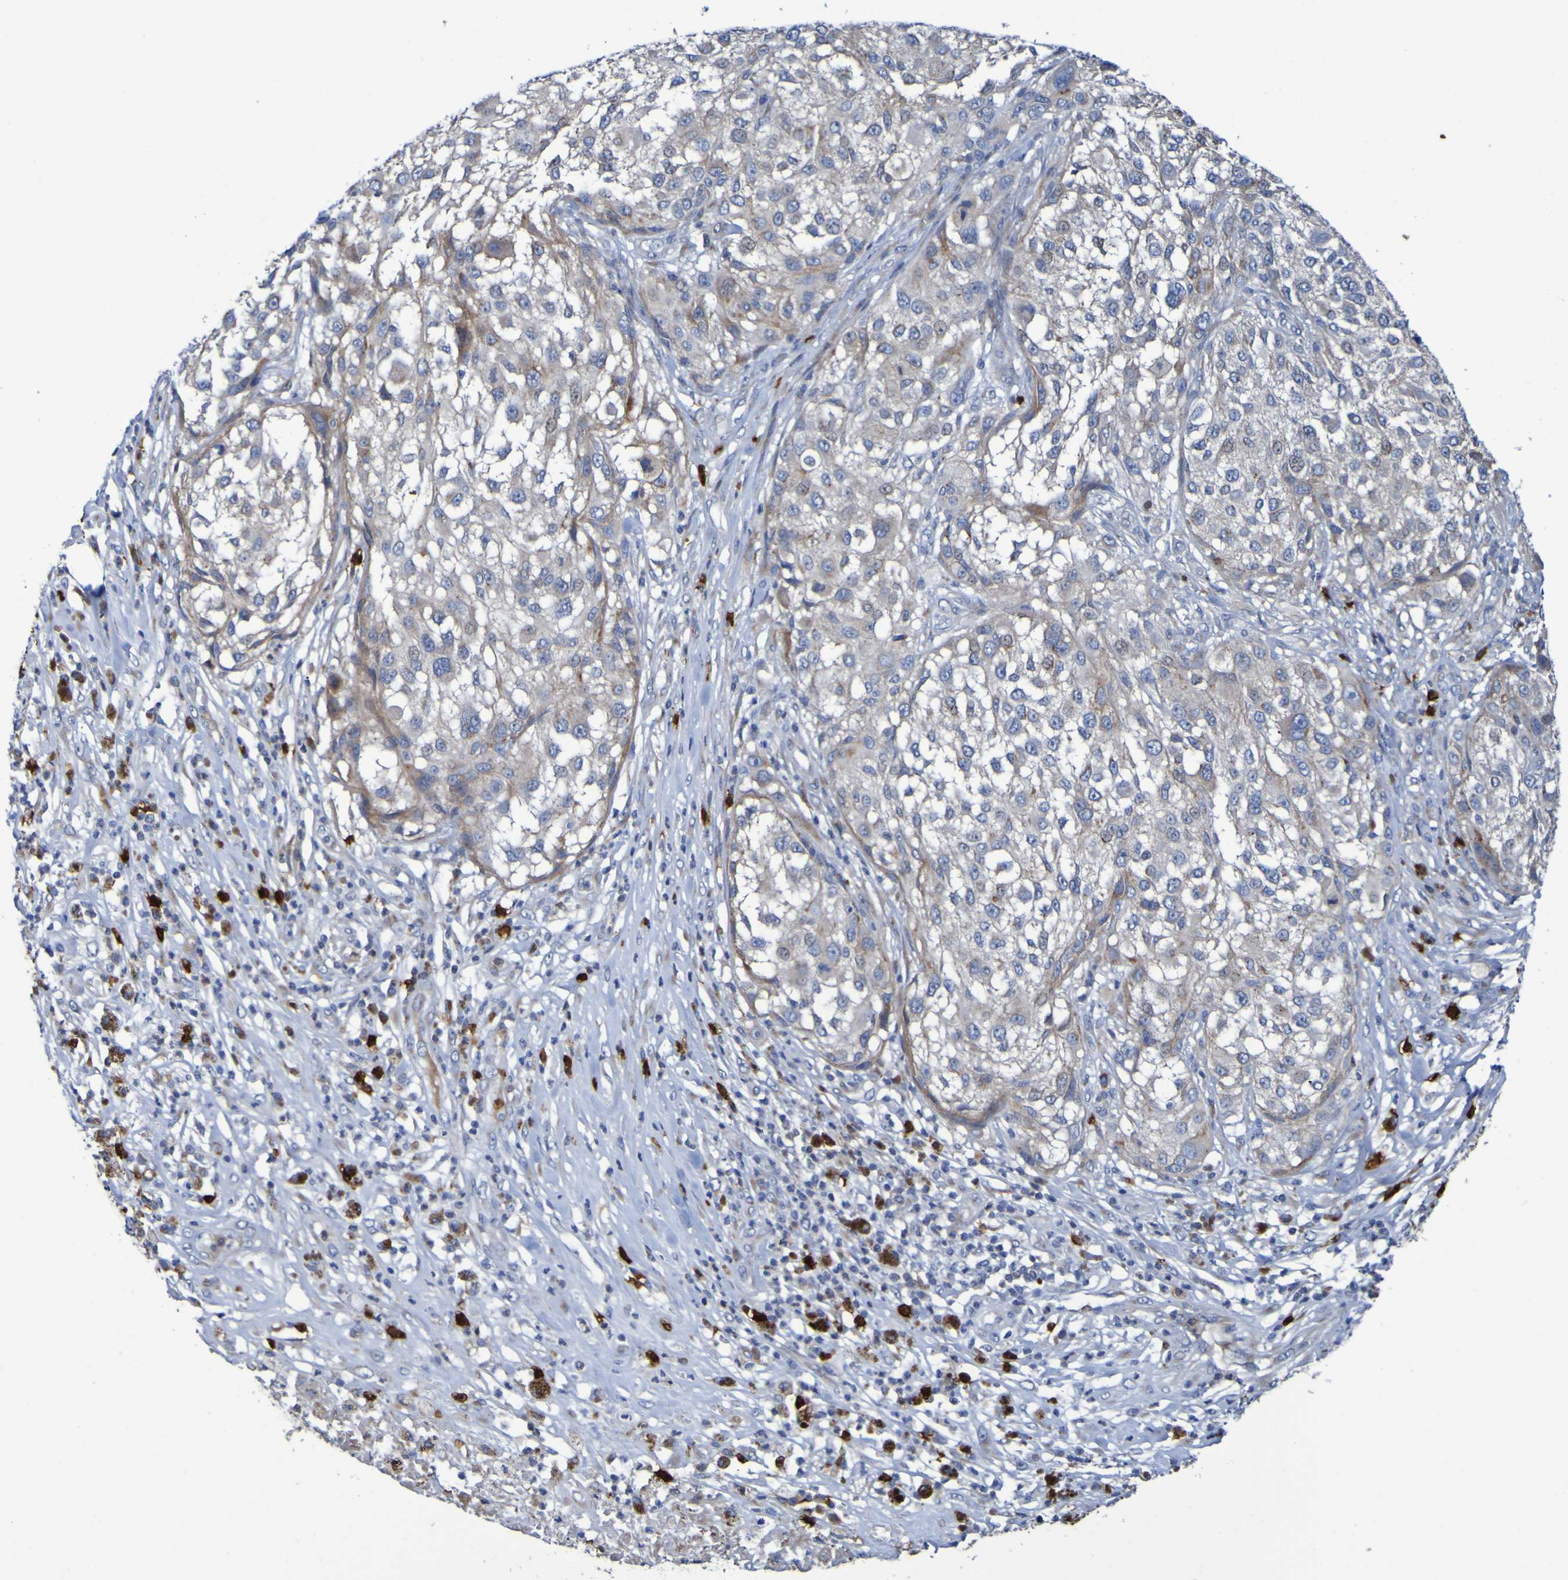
{"staining": {"intensity": "weak", "quantity": "25%-75%", "location": "cytoplasmic/membranous"}, "tissue": "melanoma", "cell_type": "Tumor cells", "image_type": "cancer", "snomed": [{"axis": "morphology", "description": "Necrosis, NOS"}, {"axis": "morphology", "description": "Malignant melanoma, NOS"}, {"axis": "topography", "description": "Skin"}], "caption": "An immunohistochemistry (IHC) photomicrograph of tumor tissue is shown. Protein staining in brown shows weak cytoplasmic/membranous positivity in melanoma within tumor cells.", "gene": "C11orf24", "patient": {"sex": "female", "age": 87}}